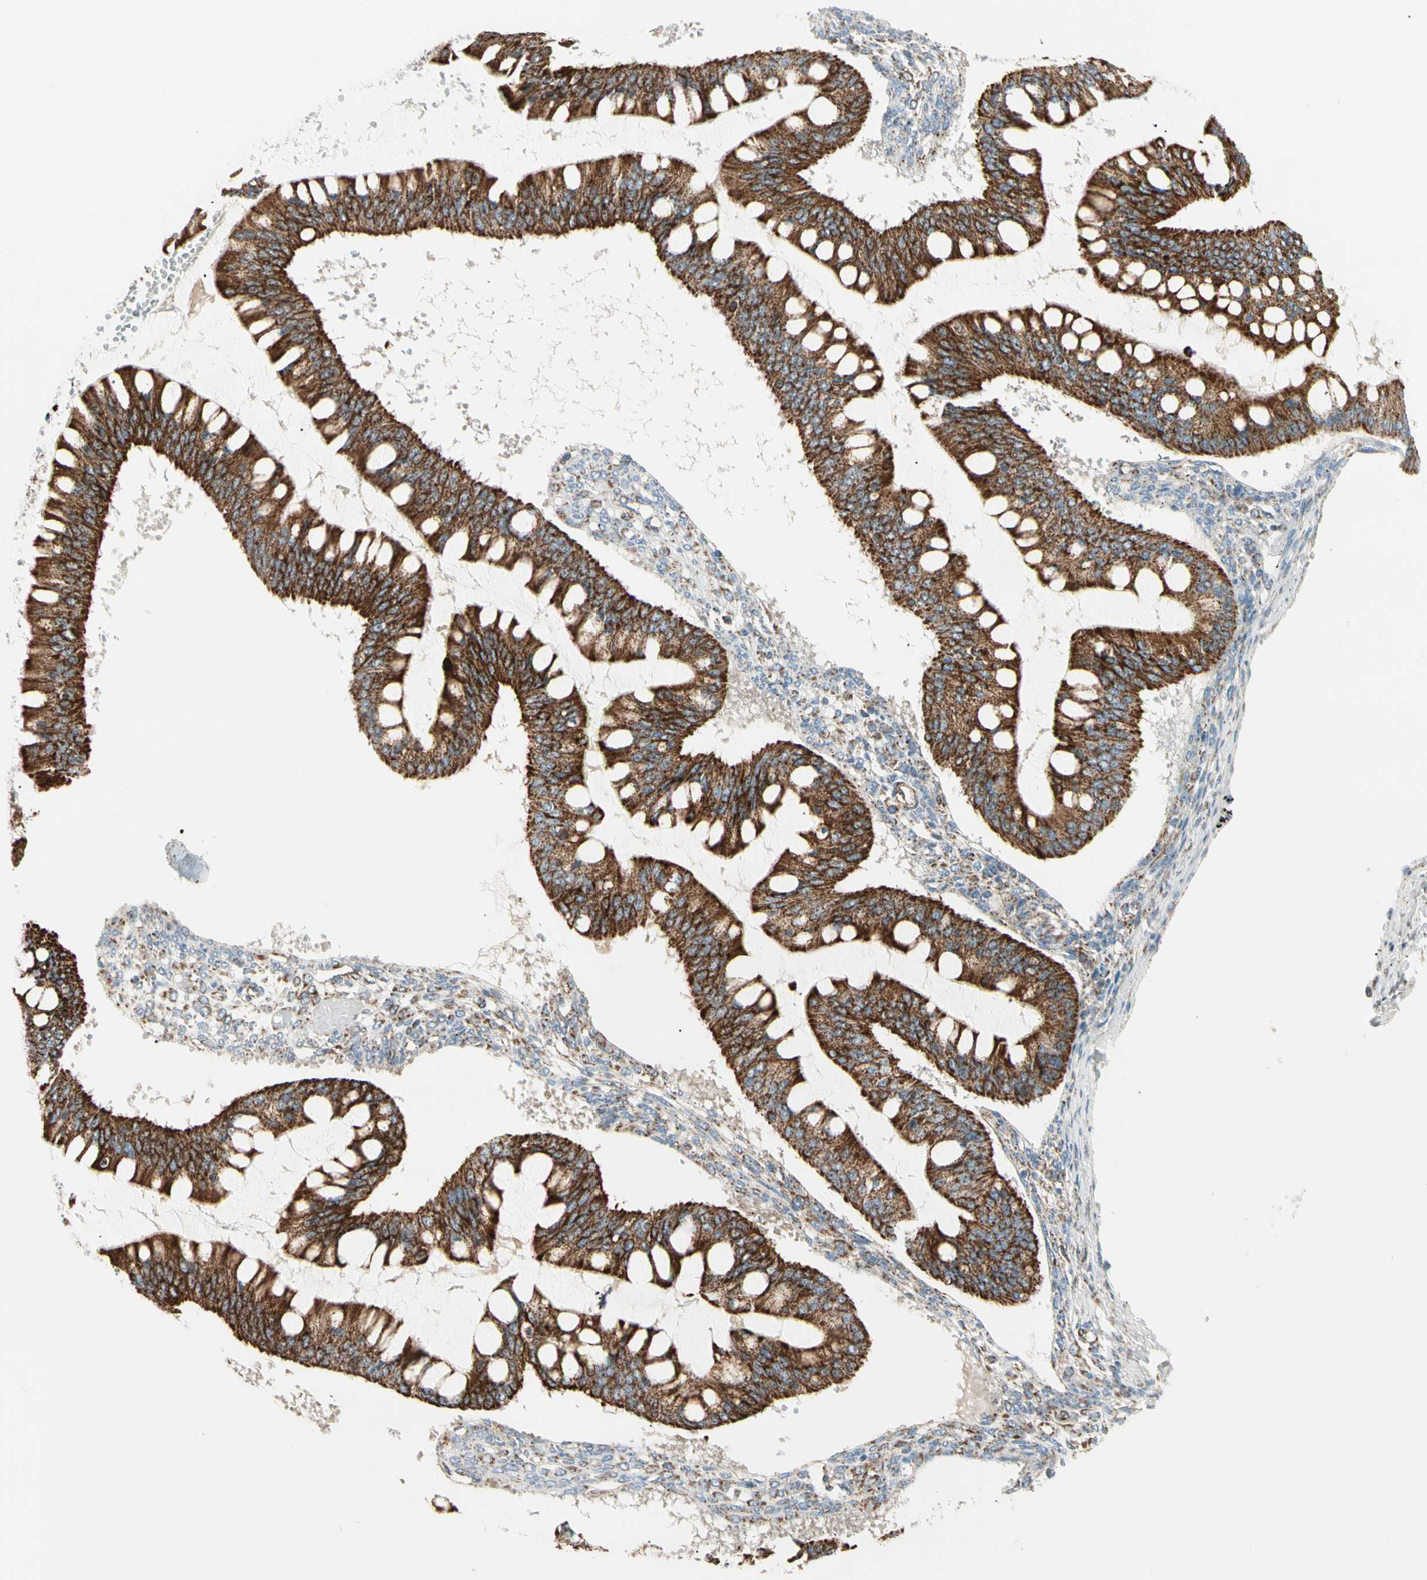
{"staining": {"intensity": "strong", "quantity": ">75%", "location": "cytoplasmic/membranous"}, "tissue": "ovarian cancer", "cell_type": "Tumor cells", "image_type": "cancer", "snomed": [{"axis": "morphology", "description": "Cystadenocarcinoma, mucinous, NOS"}, {"axis": "topography", "description": "Ovary"}], "caption": "Tumor cells show strong cytoplasmic/membranous staining in about >75% of cells in mucinous cystadenocarcinoma (ovarian). The staining is performed using DAB brown chromogen to label protein expression. The nuclei are counter-stained blue using hematoxylin.", "gene": "TBC1D10A", "patient": {"sex": "female", "age": 73}}